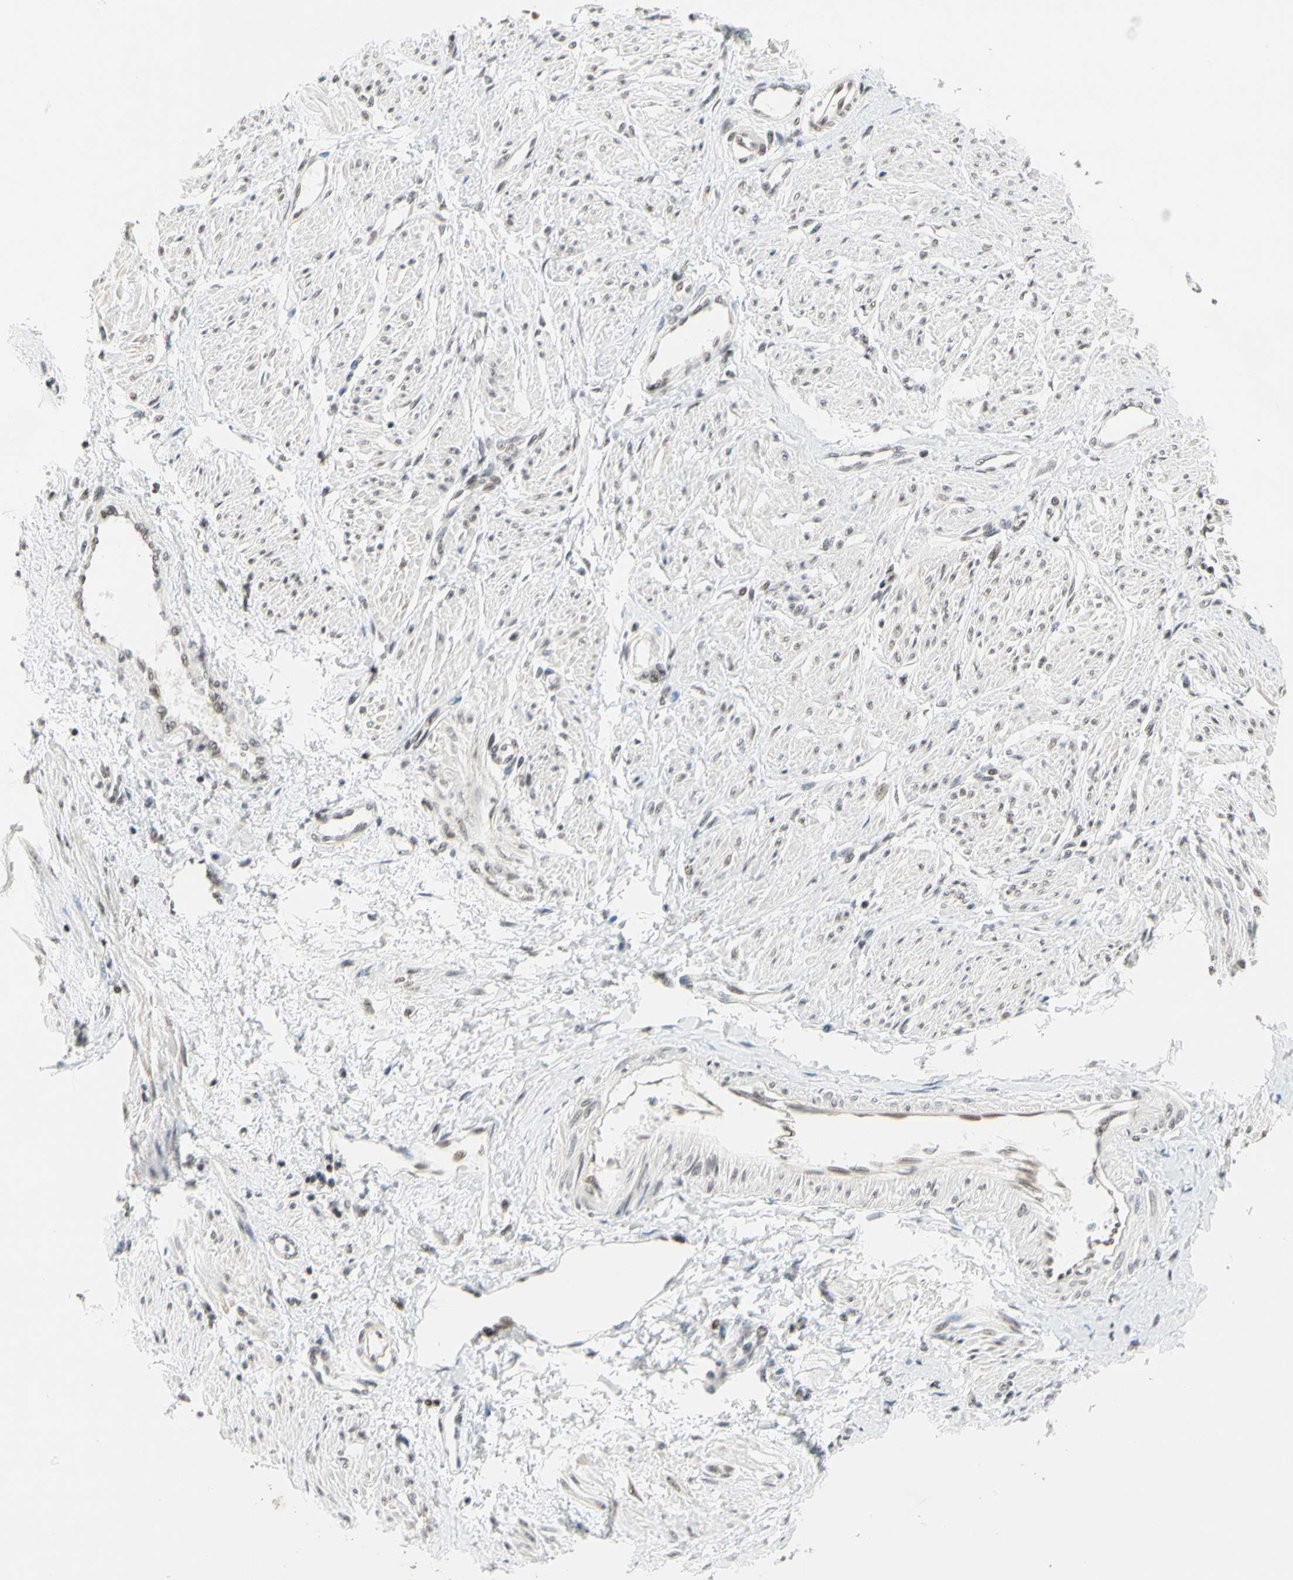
{"staining": {"intensity": "negative", "quantity": "none", "location": "none"}, "tissue": "smooth muscle", "cell_type": "Smooth muscle cells", "image_type": "normal", "snomed": [{"axis": "morphology", "description": "Normal tissue, NOS"}, {"axis": "topography", "description": "Smooth muscle"}, {"axis": "topography", "description": "Uterus"}], "caption": "IHC histopathology image of benign smooth muscle: human smooth muscle stained with DAB demonstrates no significant protein staining in smooth muscle cells.", "gene": "ZSCAN16", "patient": {"sex": "female", "age": 39}}